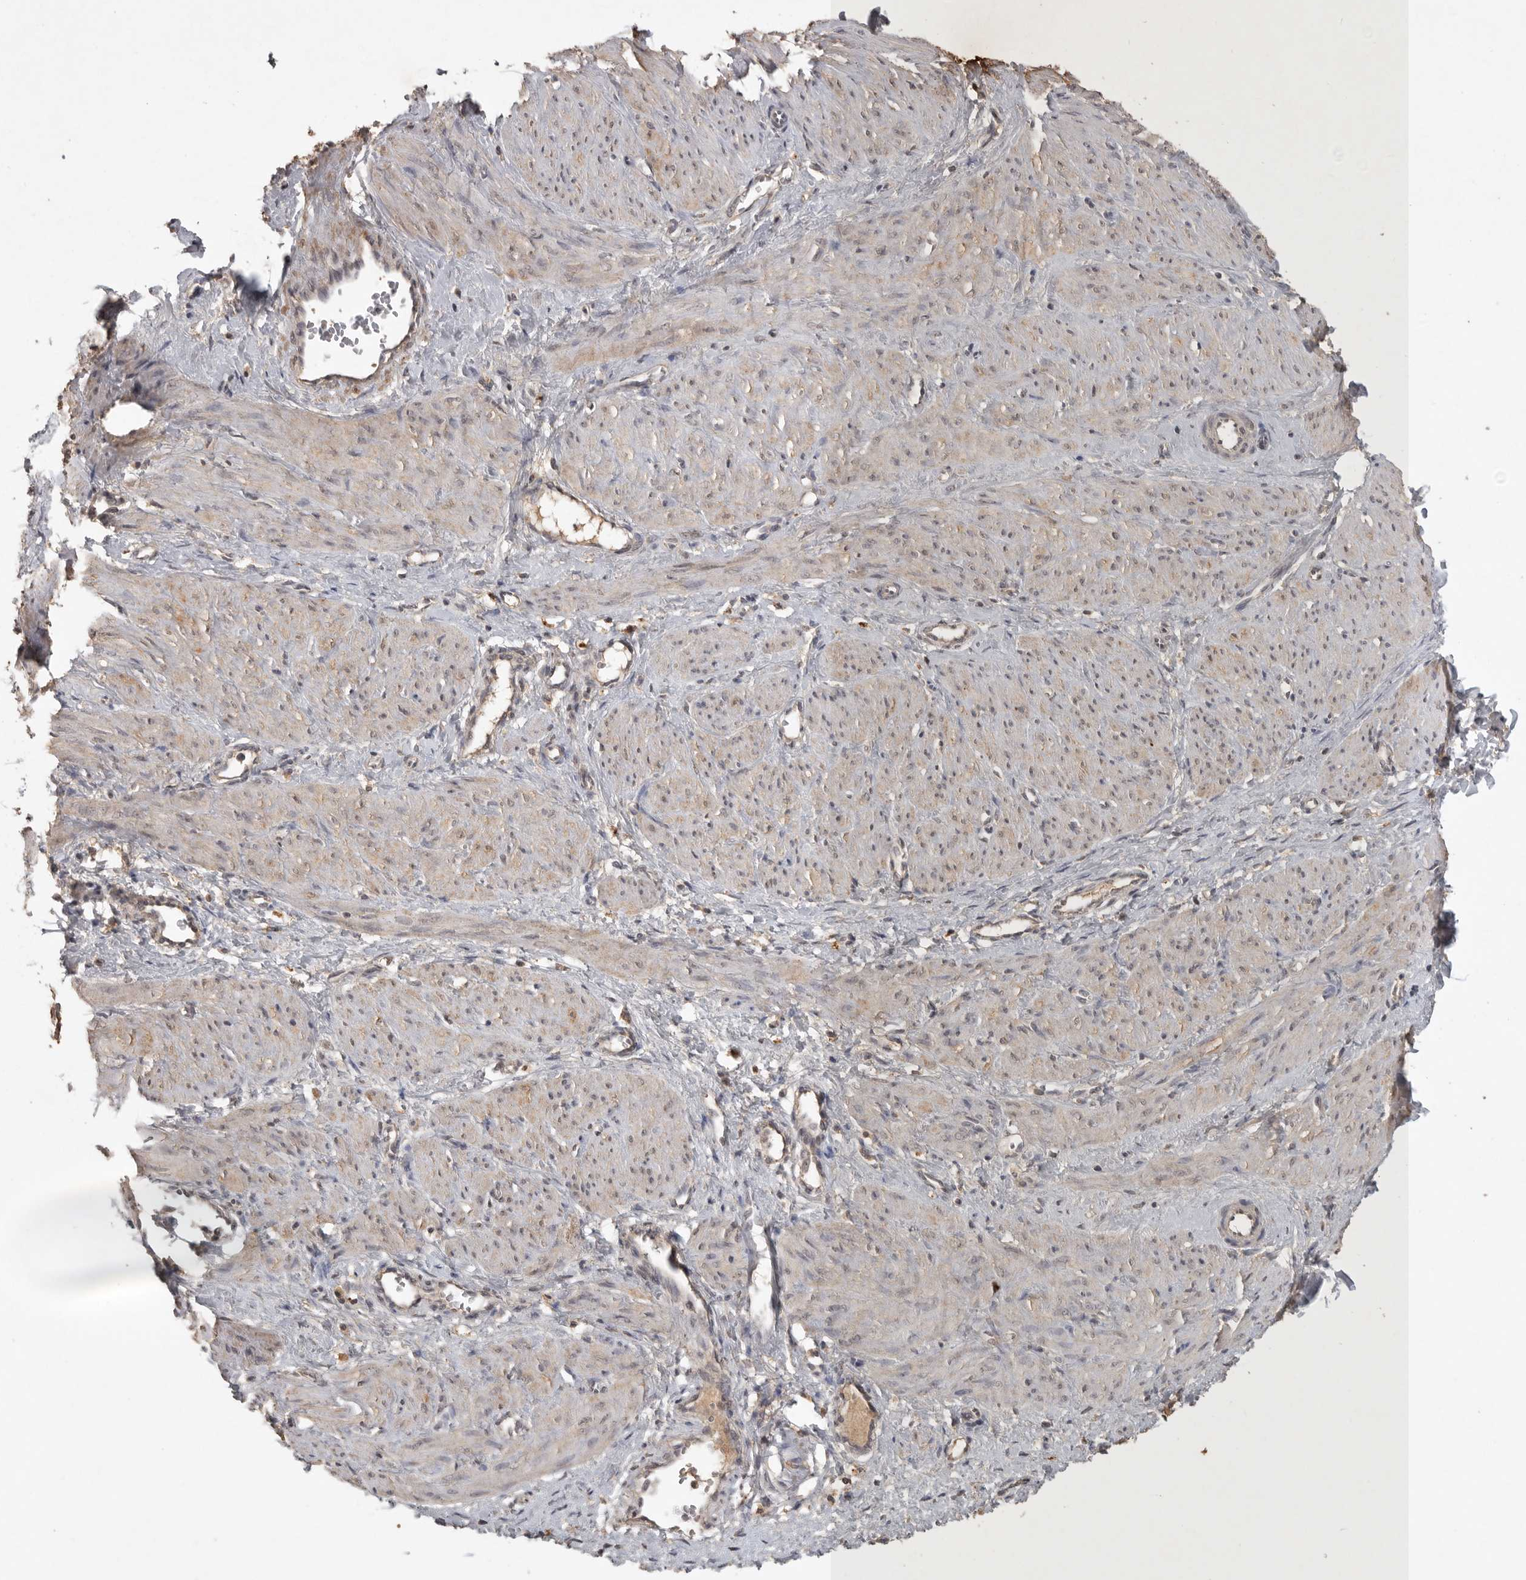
{"staining": {"intensity": "weak", "quantity": "<25%", "location": "cytoplasmic/membranous"}, "tissue": "smooth muscle", "cell_type": "Smooth muscle cells", "image_type": "normal", "snomed": [{"axis": "morphology", "description": "Normal tissue, NOS"}, {"axis": "topography", "description": "Endometrium"}], "caption": "This is a histopathology image of IHC staining of normal smooth muscle, which shows no staining in smooth muscle cells. Brightfield microscopy of immunohistochemistry stained with DAB (brown) and hematoxylin (blue), captured at high magnification.", "gene": "ADAMTS4", "patient": {"sex": "female", "age": 33}}